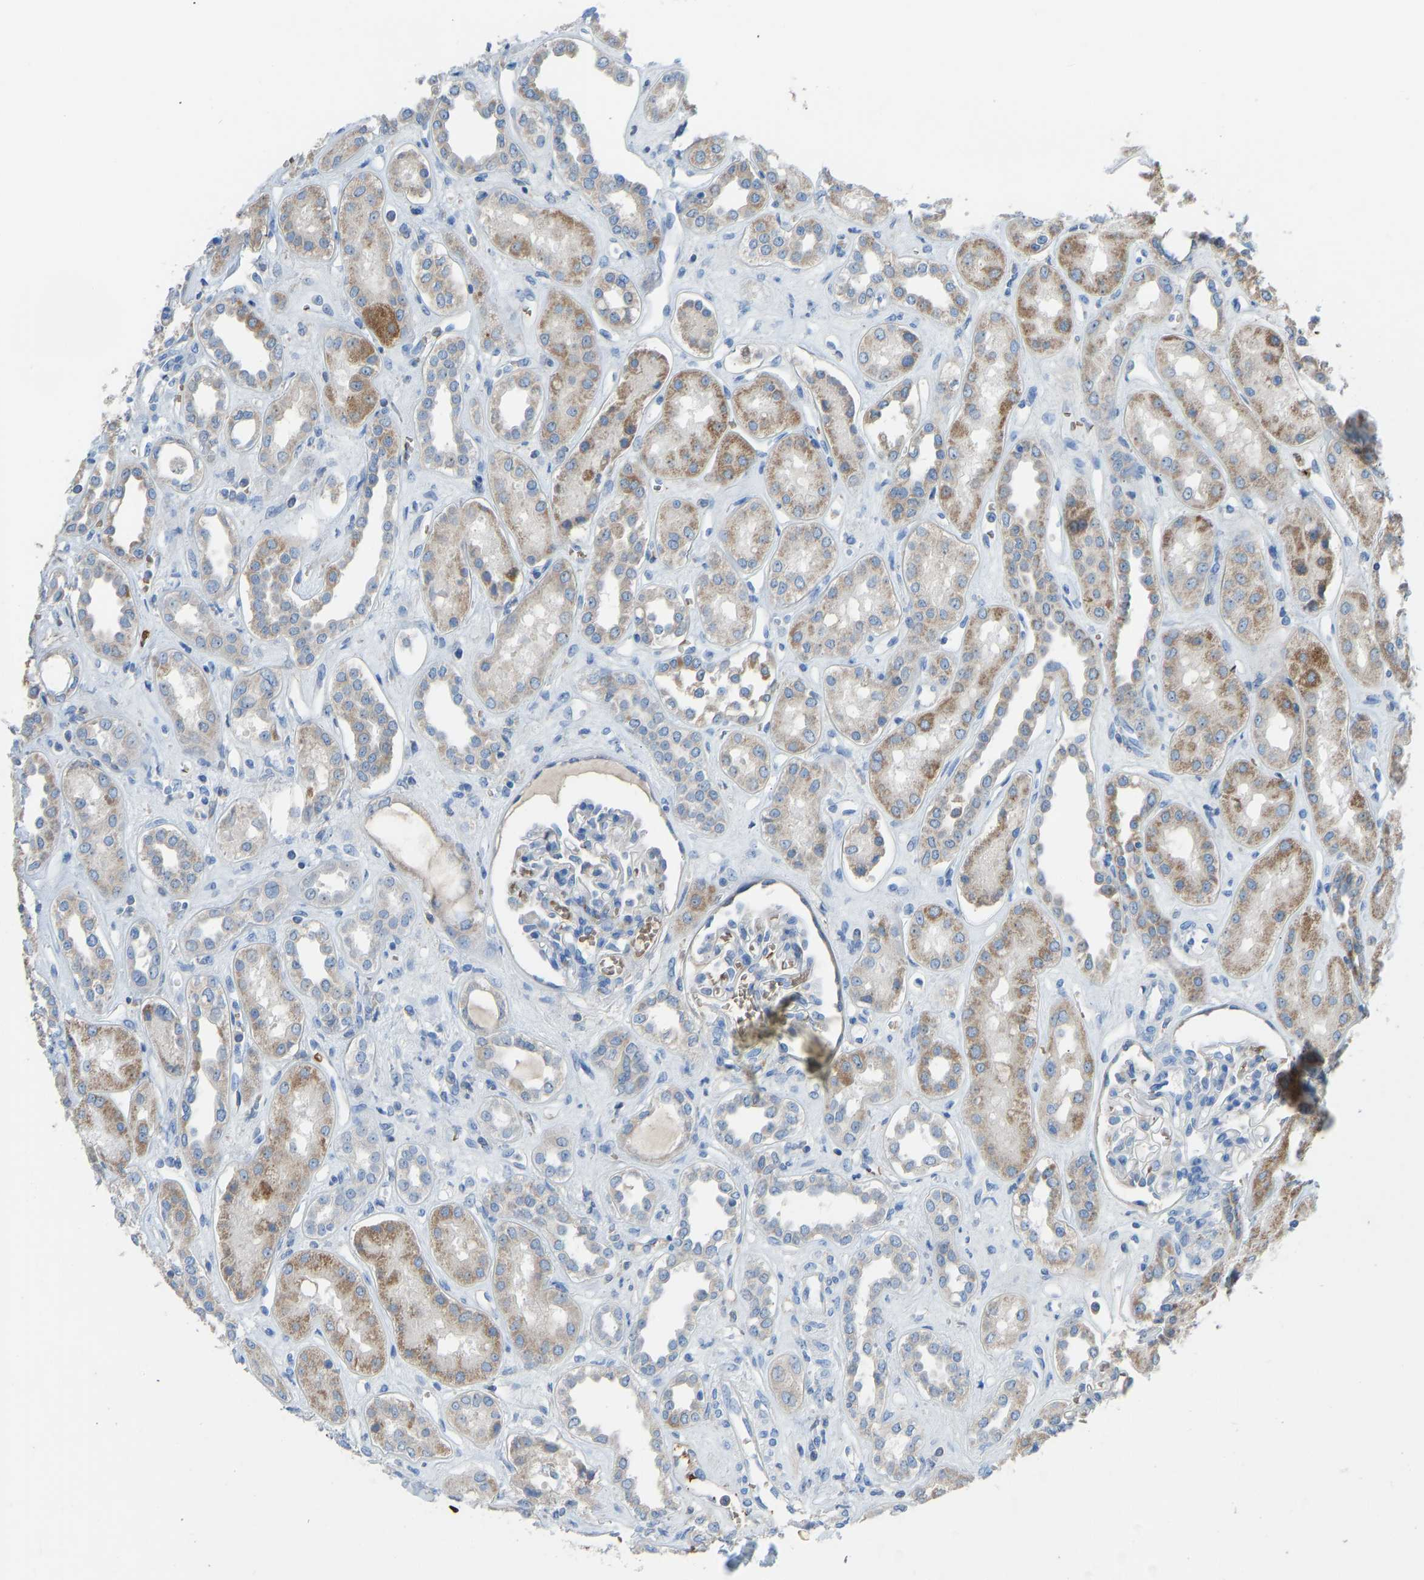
{"staining": {"intensity": "negative", "quantity": "none", "location": "none"}, "tissue": "kidney", "cell_type": "Cells in glomeruli", "image_type": "normal", "snomed": [{"axis": "morphology", "description": "Normal tissue, NOS"}, {"axis": "topography", "description": "Kidney"}], "caption": "Immunohistochemistry (IHC) of normal human kidney shows no expression in cells in glomeruli.", "gene": "PIGS", "patient": {"sex": "male", "age": 59}}